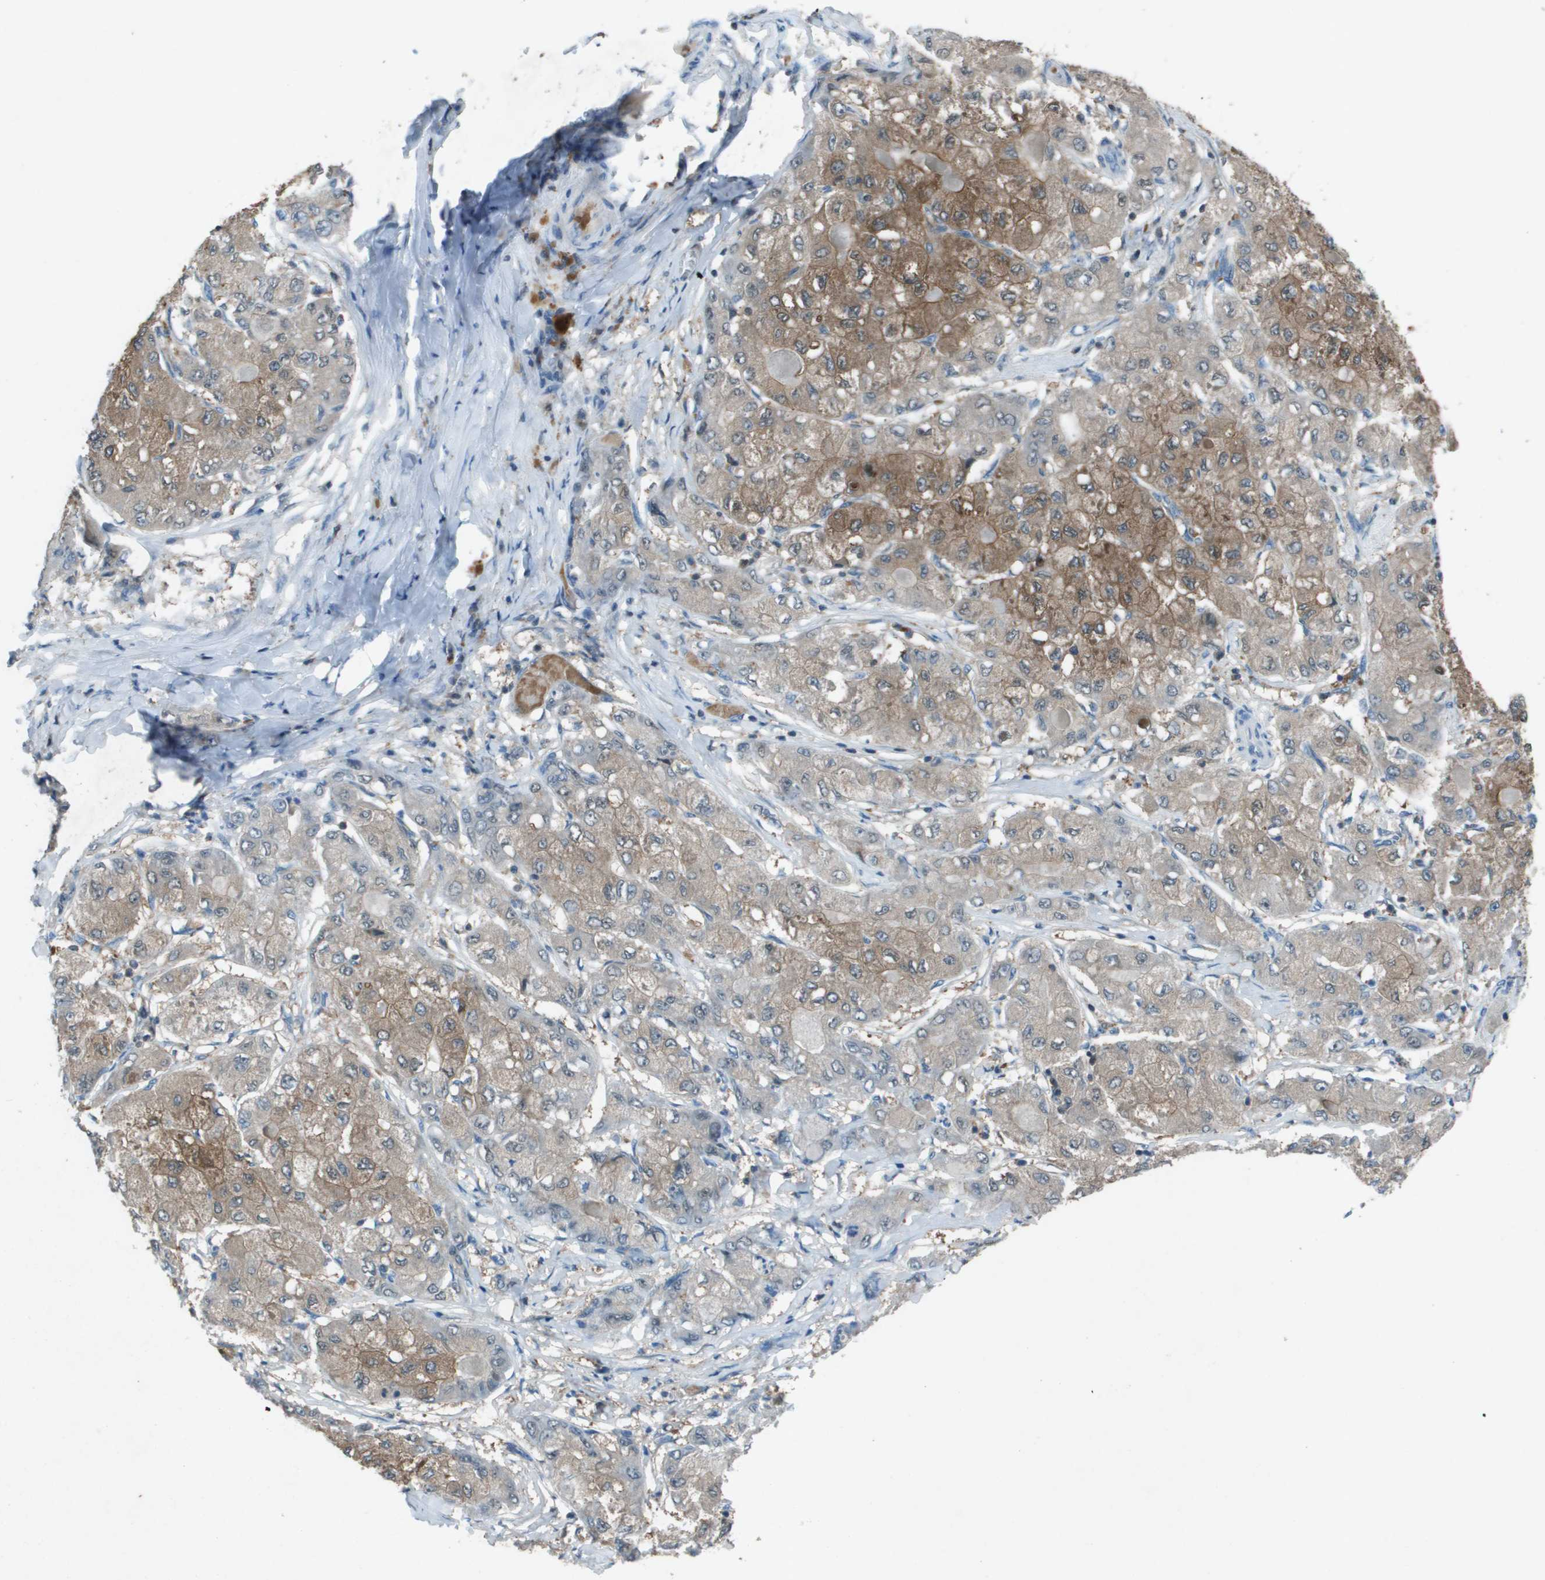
{"staining": {"intensity": "moderate", "quantity": ">75%", "location": "cytoplasmic/membranous"}, "tissue": "liver cancer", "cell_type": "Tumor cells", "image_type": "cancer", "snomed": [{"axis": "morphology", "description": "Carcinoma, Hepatocellular, NOS"}, {"axis": "topography", "description": "Liver"}], "caption": "Liver cancer stained with a protein marker exhibits moderate staining in tumor cells.", "gene": "CAMK4", "patient": {"sex": "male", "age": 80}}